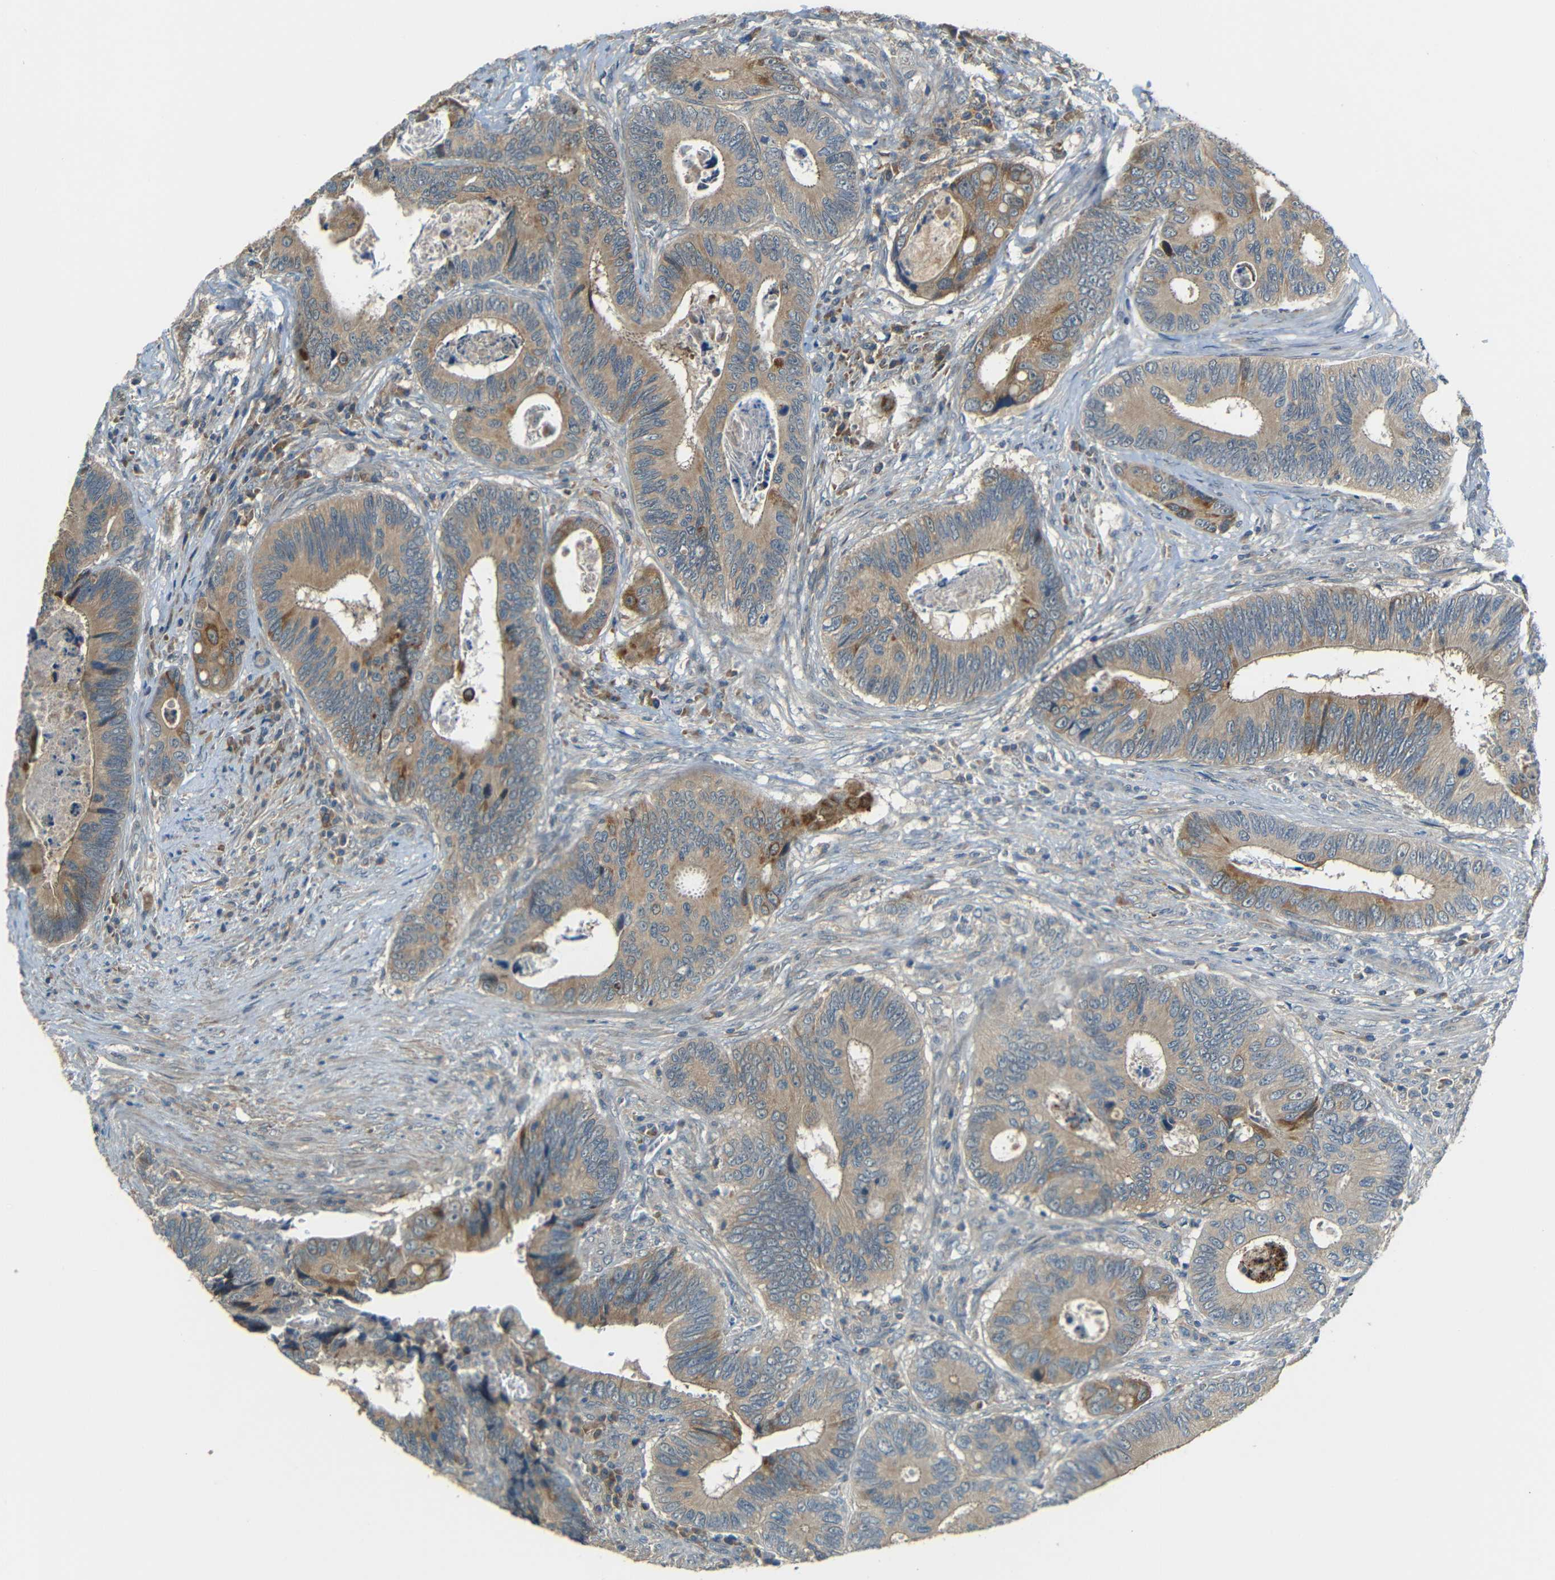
{"staining": {"intensity": "moderate", "quantity": ">75%", "location": "cytoplasmic/membranous"}, "tissue": "colorectal cancer", "cell_type": "Tumor cells", "image_type": "cancer", "snomed": [{"axis": "morphology", "description": "Inflammation, NOS"}, {"axis": "morphology", "description": "Adenocarcinoma, NOS"}, {"axis": "topography", "description": "Colon"}], "caption": "Colorectal adenocarcinoma stained with DAB immunohistochemistry (IHC) demonstrates medium levels of moderate cytoplasmic/membranous positivity in about >75% of tumor cells. Using DAB (brown) and hematoxylin (blue) stains, captured at high magnification using brightfield microscopy.", "gene": "FNDC3A", "patient": {"sex": "male", "age": 72}}